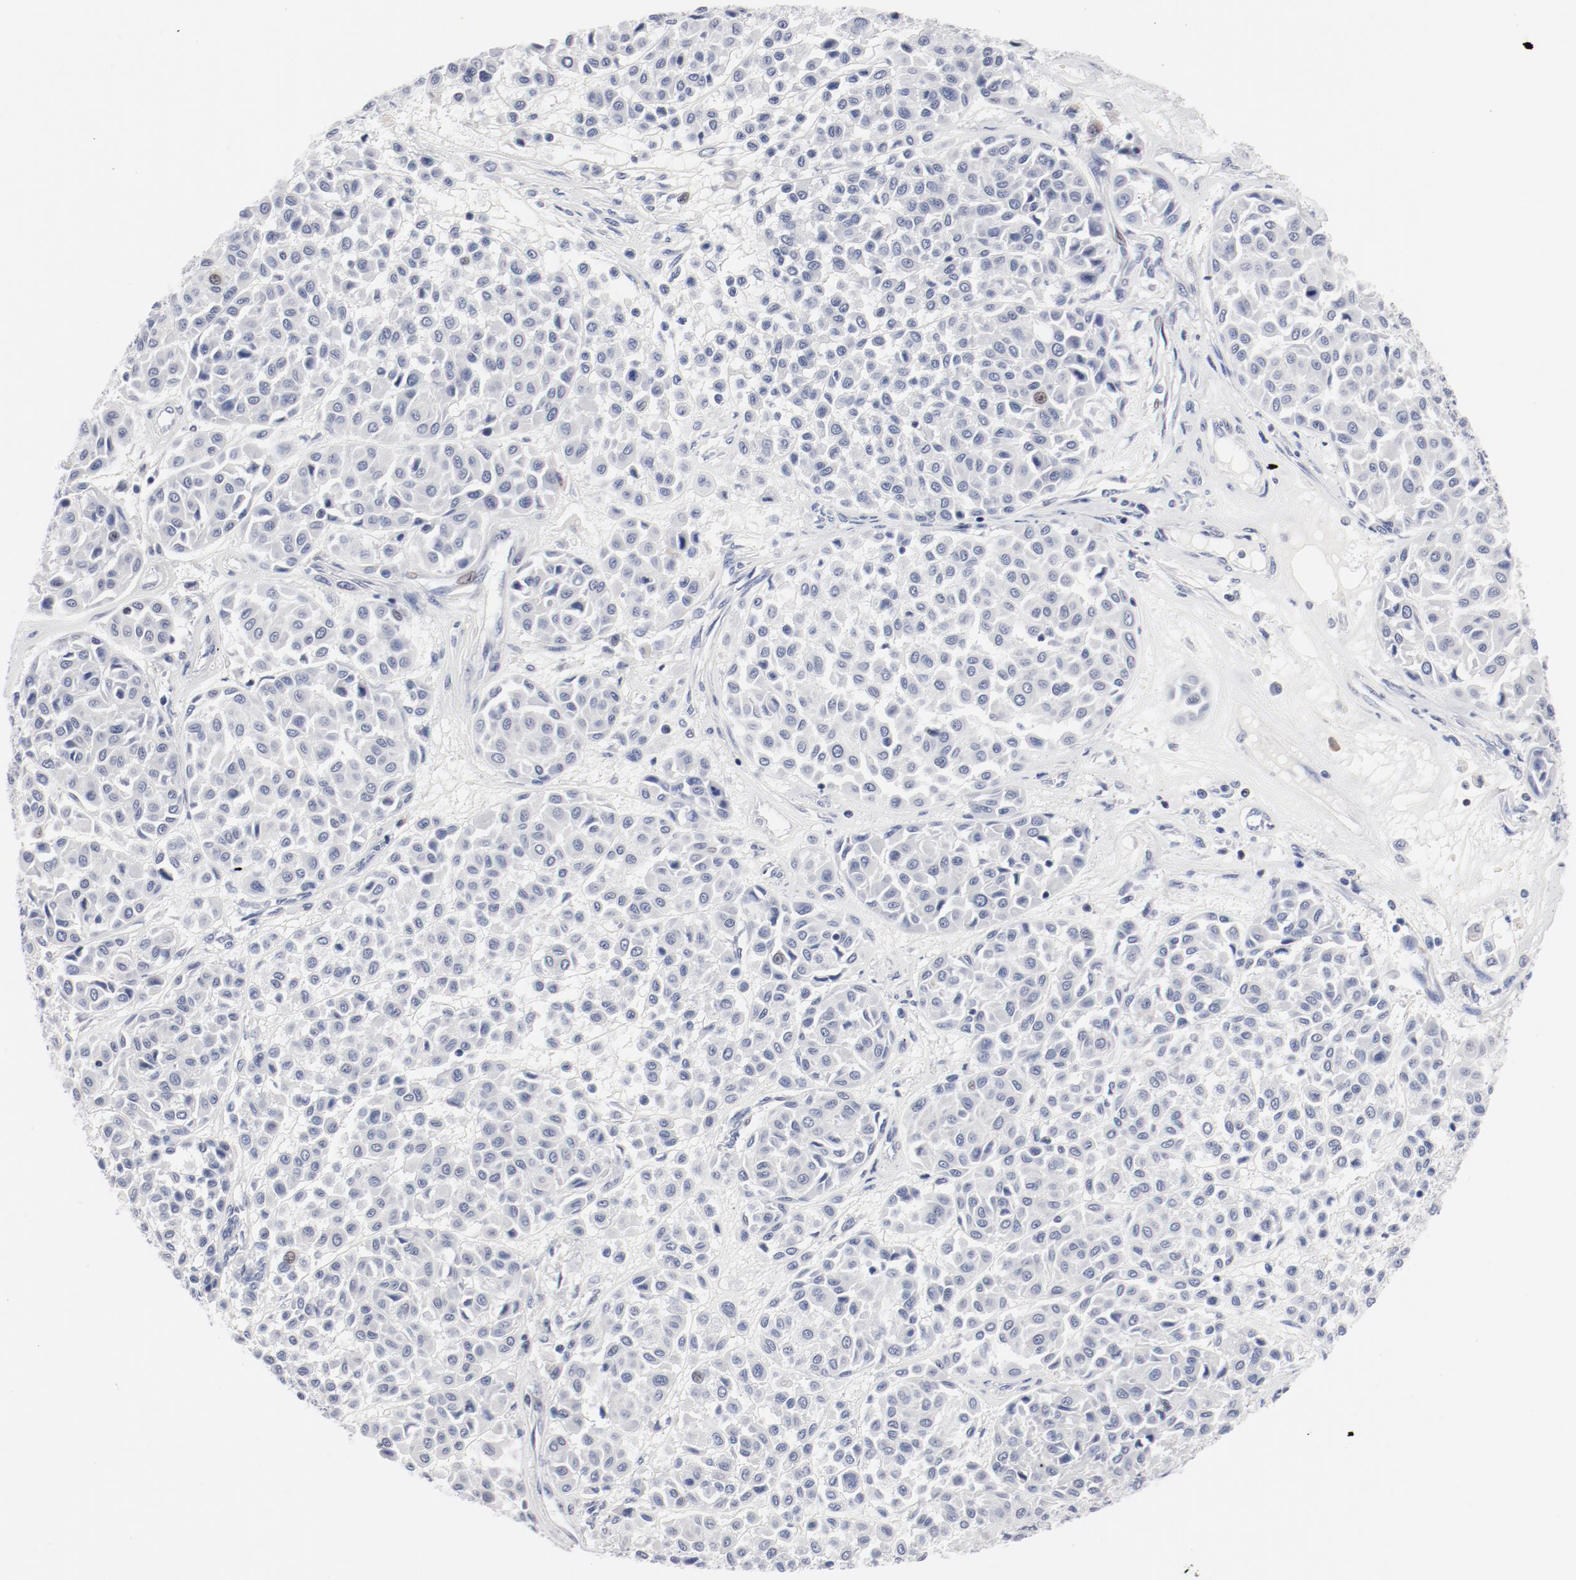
{"staining": {"intensity": "negative", "quantity": "none", "location": "none"}, "tissue": "melanoma", "cell_type": "Tumor cells", "image_type": "cancer", "snomed": [{"axis": "morphology", "description": "Malignant melanoma, Metastatic site"}, {"axis": "topography", "description": "Soft tissue"}], "caption": "Micrograph shows no protein staining in tumor cells of melanoma tissue. Nuclei are stained in blue.", "gene": "KCNK13", "patient": {"sex": "male", "age": 41}}